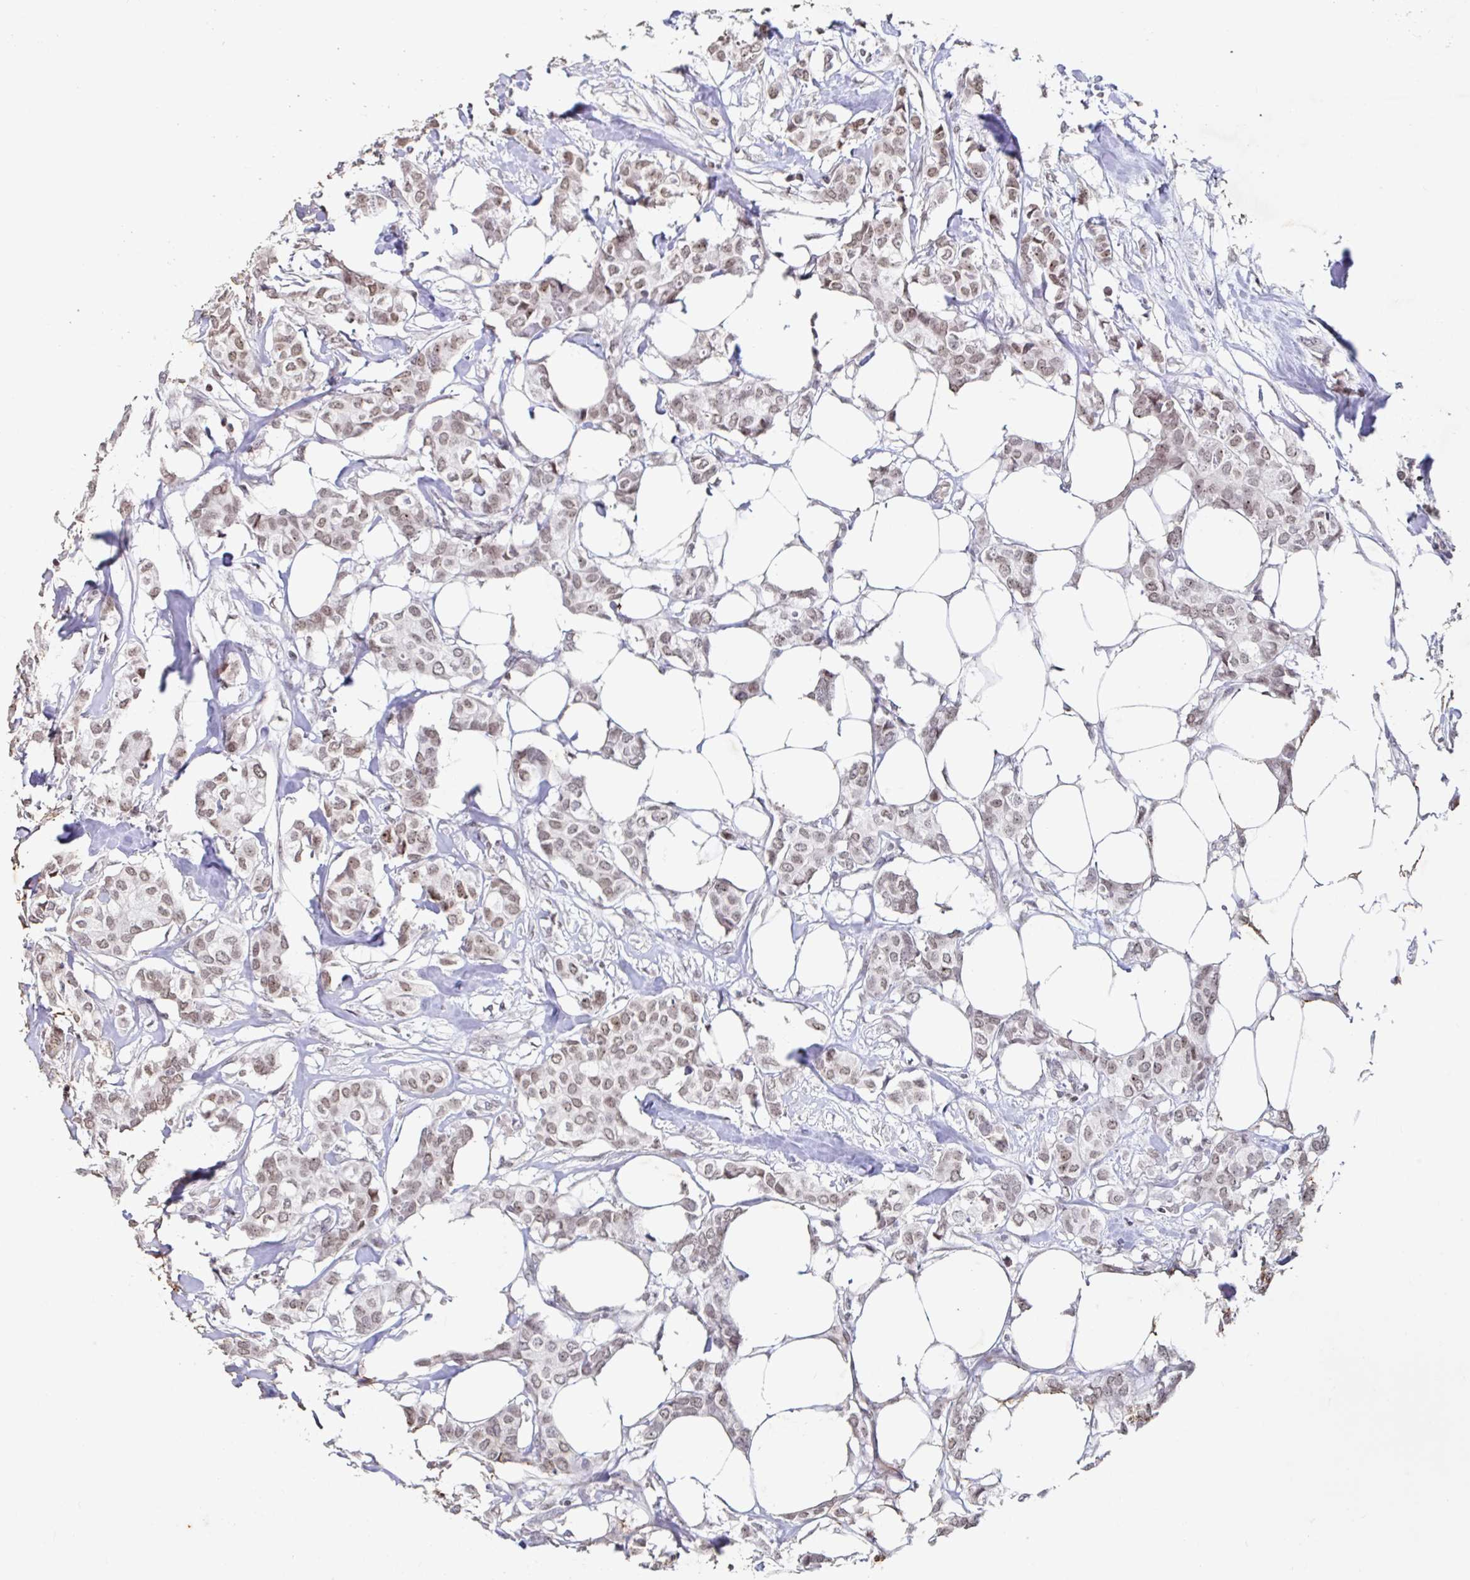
{"staining": {"intensity": "weak", "quantity": ">75%", "location": "nuclear"}, "tissue": "breast cancer", "cell_type": "Tumor cells", "image_type": "cancer", "snomed": [{"axis": "morphology", "description": "Duct carcinoma"}, {"axis": "topography", "description": "Breast"}], "caption": "Immunohistochemistry (DAB (3,3'-diaminobenzidine)) staining of breast invasive ductal carcinoma demonstrates weak nuclear protein positivity in approximately >75% of tumor cells. The staining was performed using DAB, with brown indicating positive protein expression. Nuclei are stained blue with hematoxylin.", "gene": "C19orf53", "patient": {"sex": "female", "age": 62}}